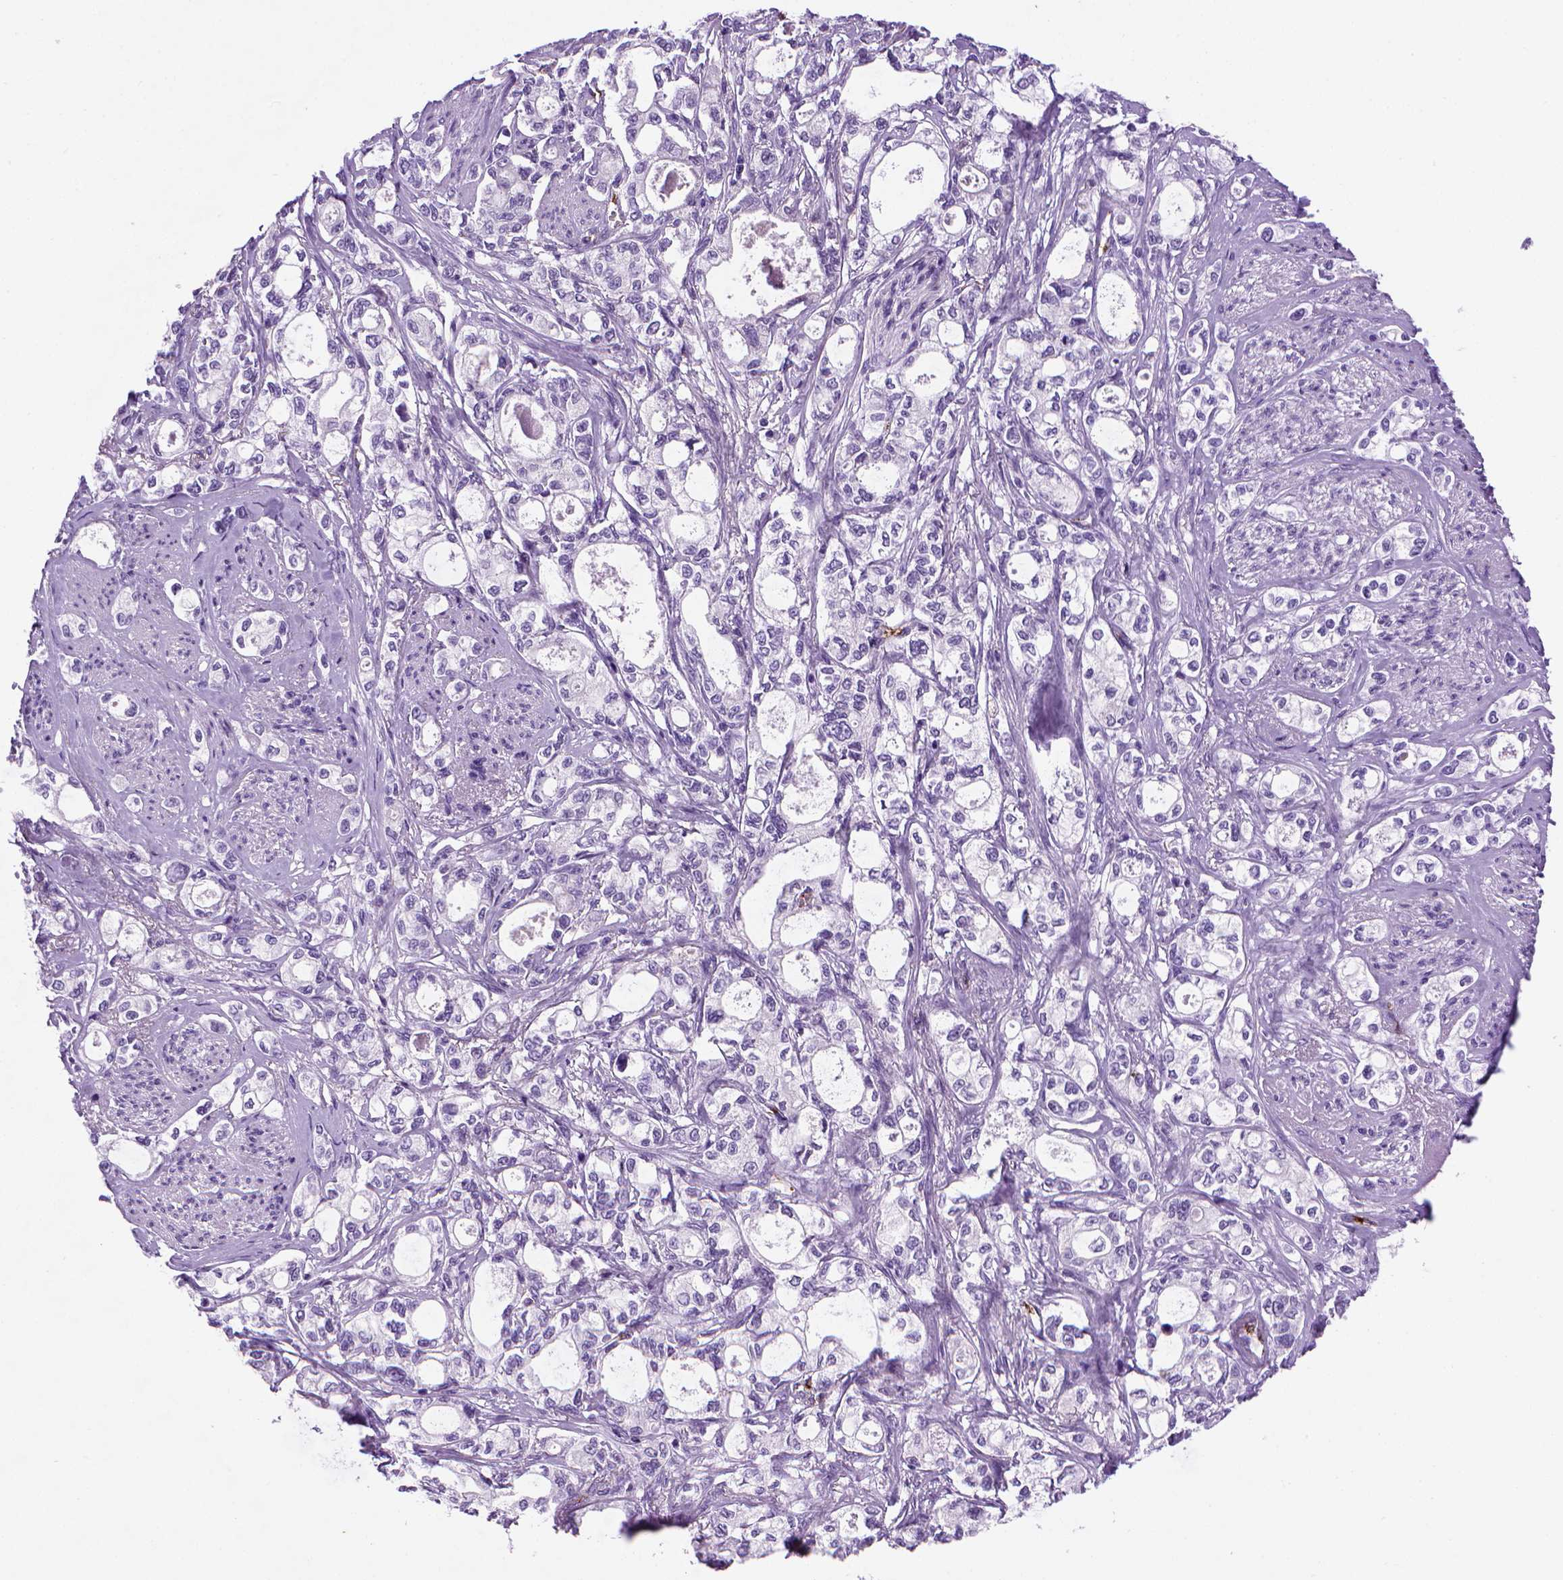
{"staining": {"intensity": "negative", "quantity": "none", "location": "none"}, "tissue": "stomach cancer", "cell_type": "Tumor cells", "image_type": "cancer", "snomed": [{"axis": "morphology", "description": "Adenocarcinoma, NOS"}, {"axis": "topography", "description": "Stomach"}], "caption": "Immunohistochemistry (IHC) micrograph of stomach adenocarcinoma stained for a protein (brown), which shows no staining in tumor cells.", "gene": "VWF", "patient": {"sex": "male", "age": 63}}